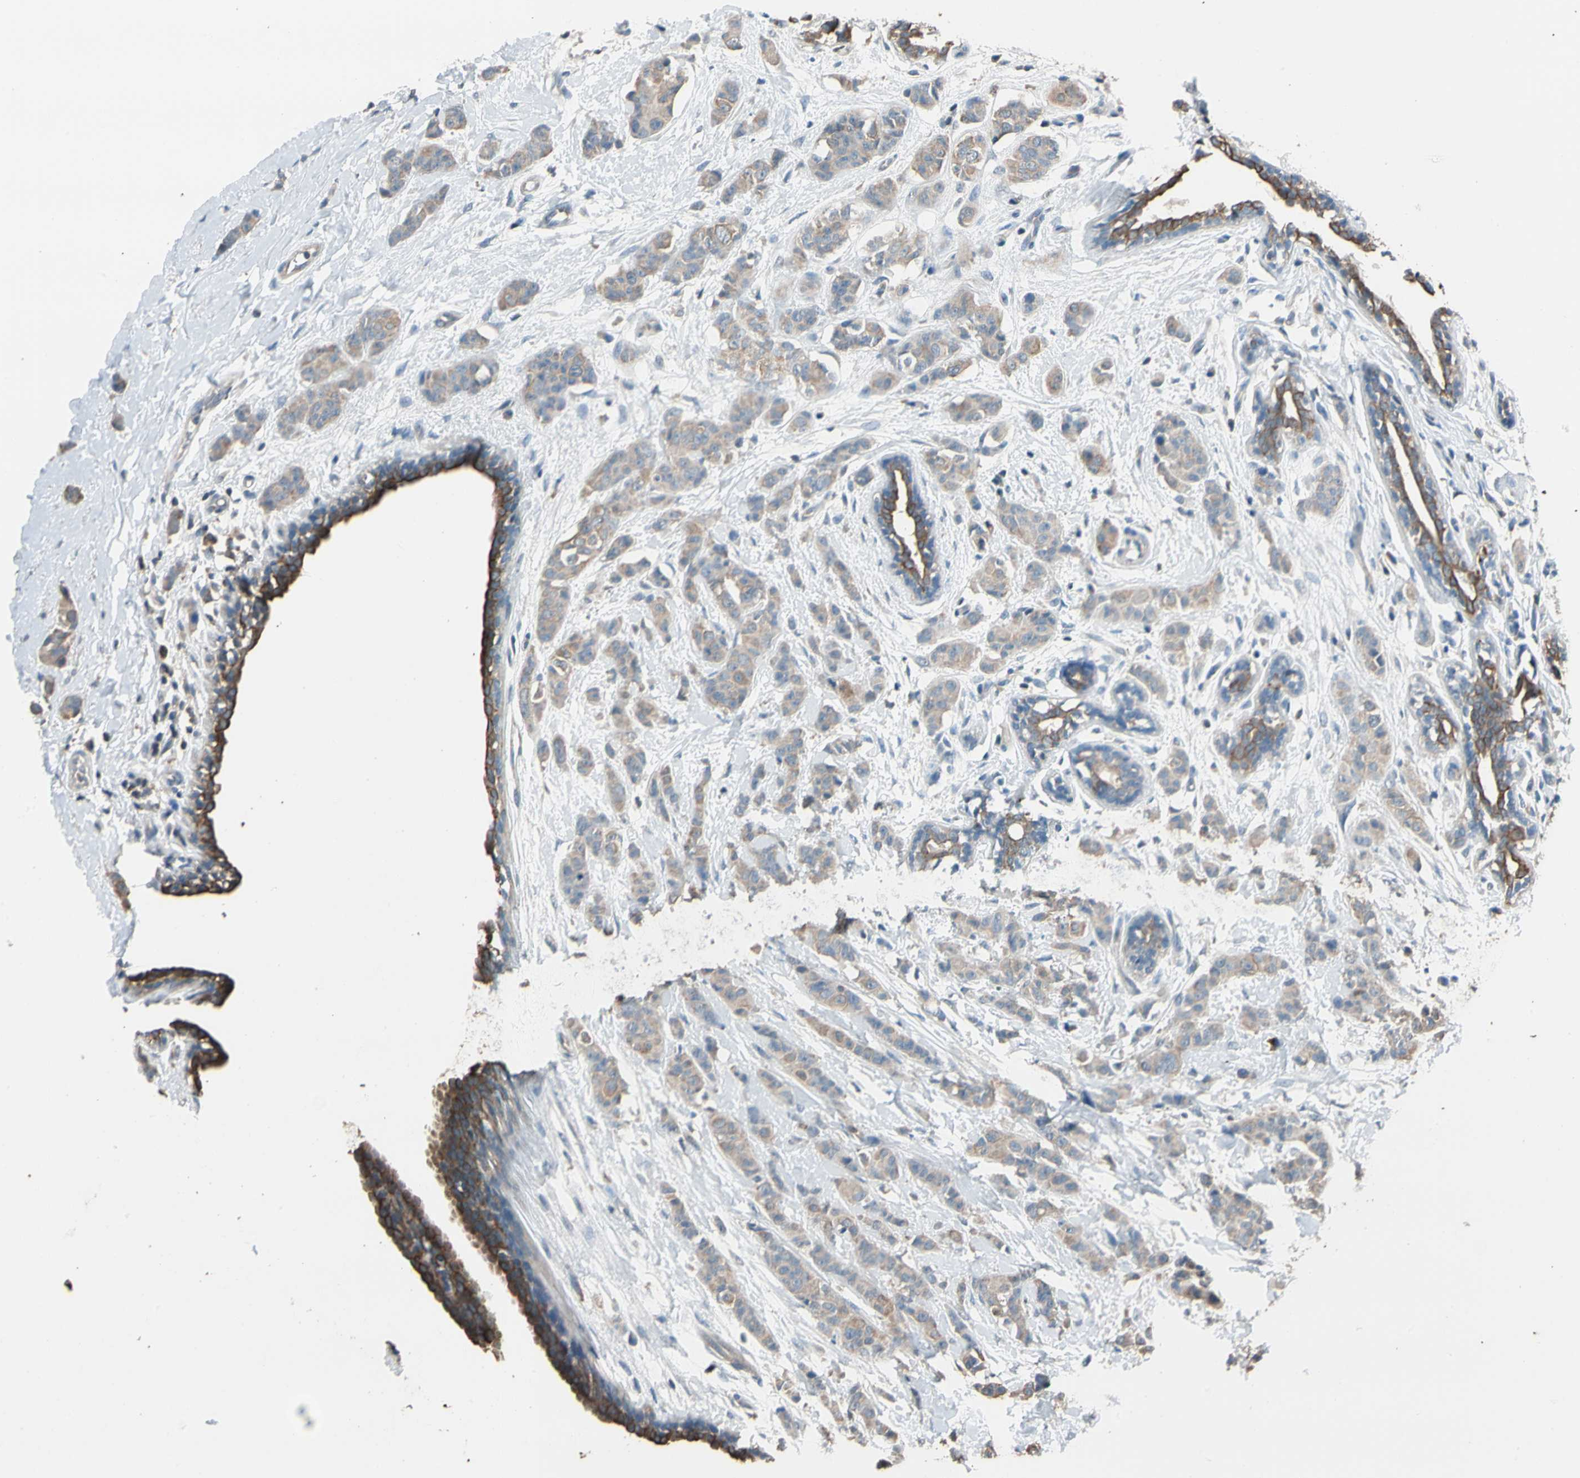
{"staining": {"intensity": "weak", "quantity": ">75%", "location": "cytoplasmic/membranous"}, "tissue": "breast cancer", "cell_type": "Tumor cells", "image_type": "cancer", "snomed": [{"axis": "morphology", "description": "Normal tissue, NOS"}, {"axis": "morphology", "description": "Duct carcinoma"}, {"axis": "topography", "description": "Breast"}], "caption": "Immunohistochemical staining of invasive ductal carcinoma (breast) exhibits weak cytoplasmic/membranous protein expression in about >75% of tumor cells. (Stains: DAB (3,3'-diaminobenzidine) in brown, nuclei in blue, Microscopy: brightfield microscopy at high magnification).", "gene": "MAP3K7", "patient": {"sex": "female", "age": 40}}